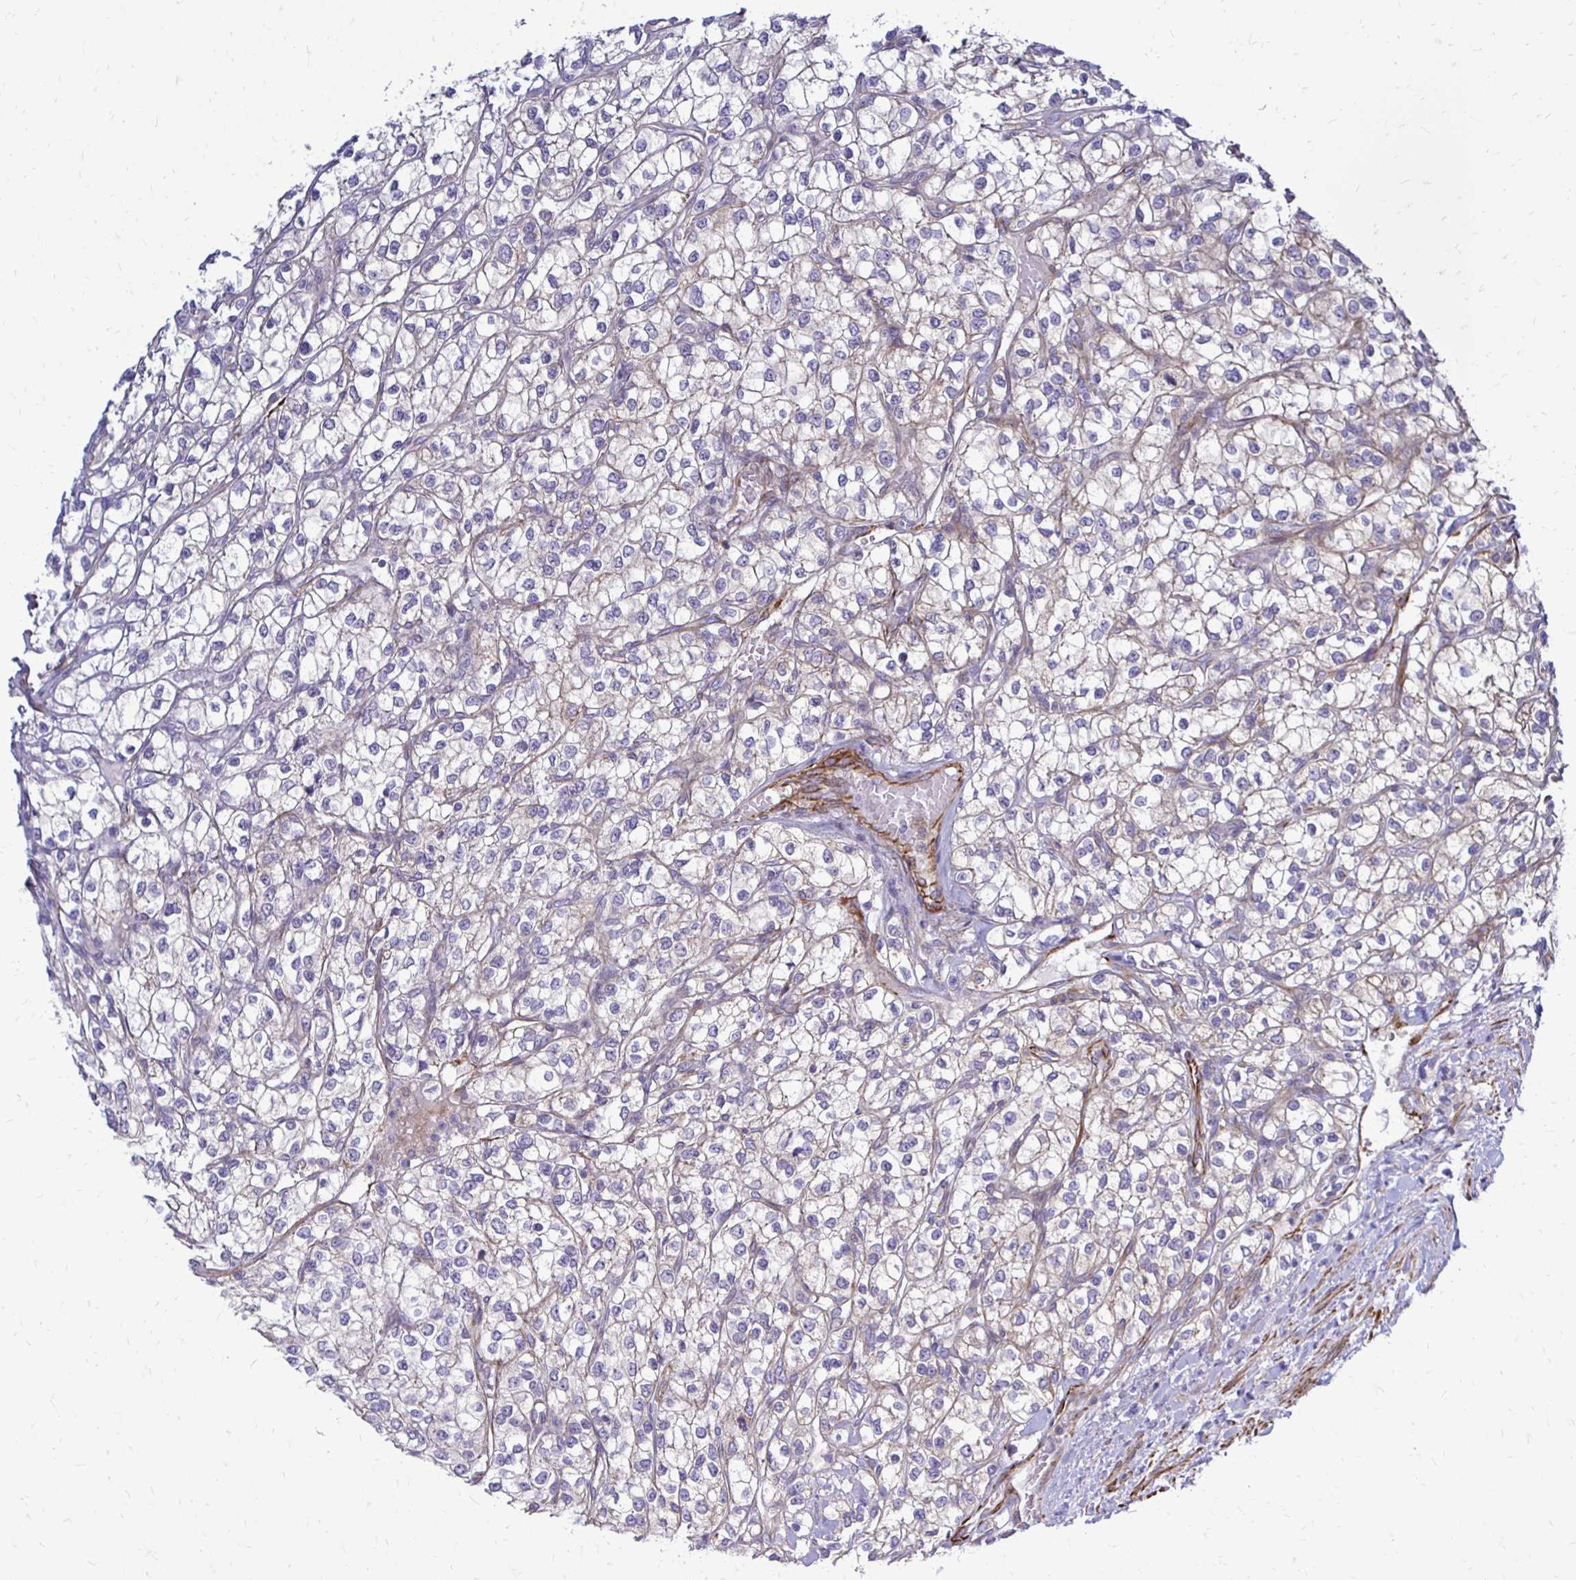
{"staining": {"intensity": "negative", "quantity": "none", "location": "none"}, "tissue": "renal cancer", "cell_type": "Tumor cells", "image_type": "cancer", "snomed": [{"axis": "morphology", "description": "Adenocarcinoma, NOS"}, {"axis": "topography", "description": "Kidney"}], "caption": "Micrograph shows no significant protein expression in tumor cells of renal adenocarcinoma. (DAB immunohistochemistry, high magnification).", "gene": "CTPS1", "patient": {"sex": "male", "age": 80}}